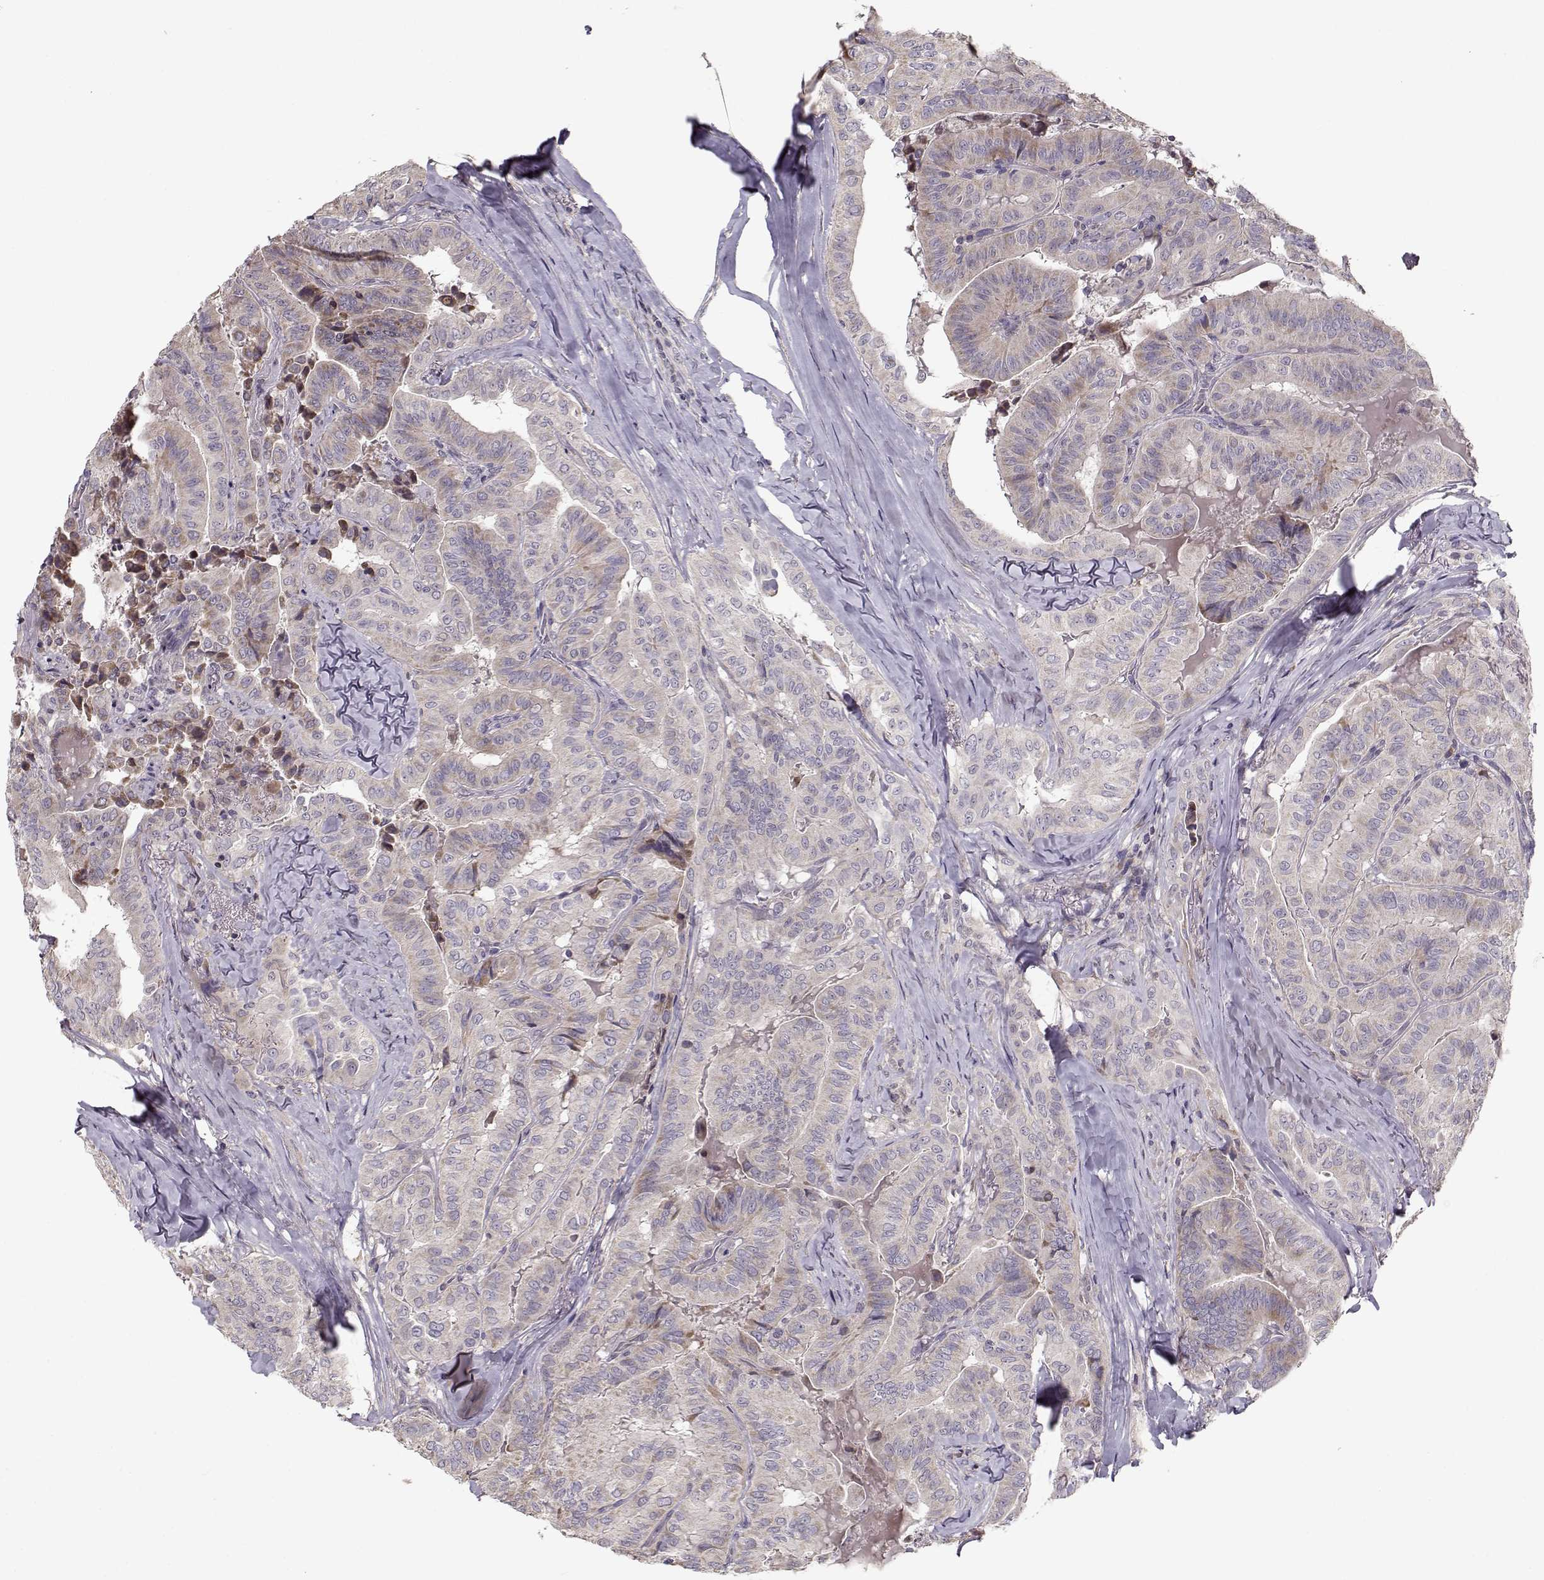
{"staining": {"intensity": "weak", "quantity": "<25%", "location": "cytoplasmic/membranous"}, "tissue": "thyroid cancer", "cell_type": "Tumor cells", "image_type": "cancer", "snomed": [{"axis": "morphology", "description": "Papillary adenocarcinoma, NOS"}, {"axis": "topography", "description": "Thyroid gland"}], "caption": "The micrograph demonstrates no significant expression in tumor cells of papillary adenocarcinoma (thyroid).", "gene": "ENTPD8", "patient": {"sex": "female", "age": 68}}